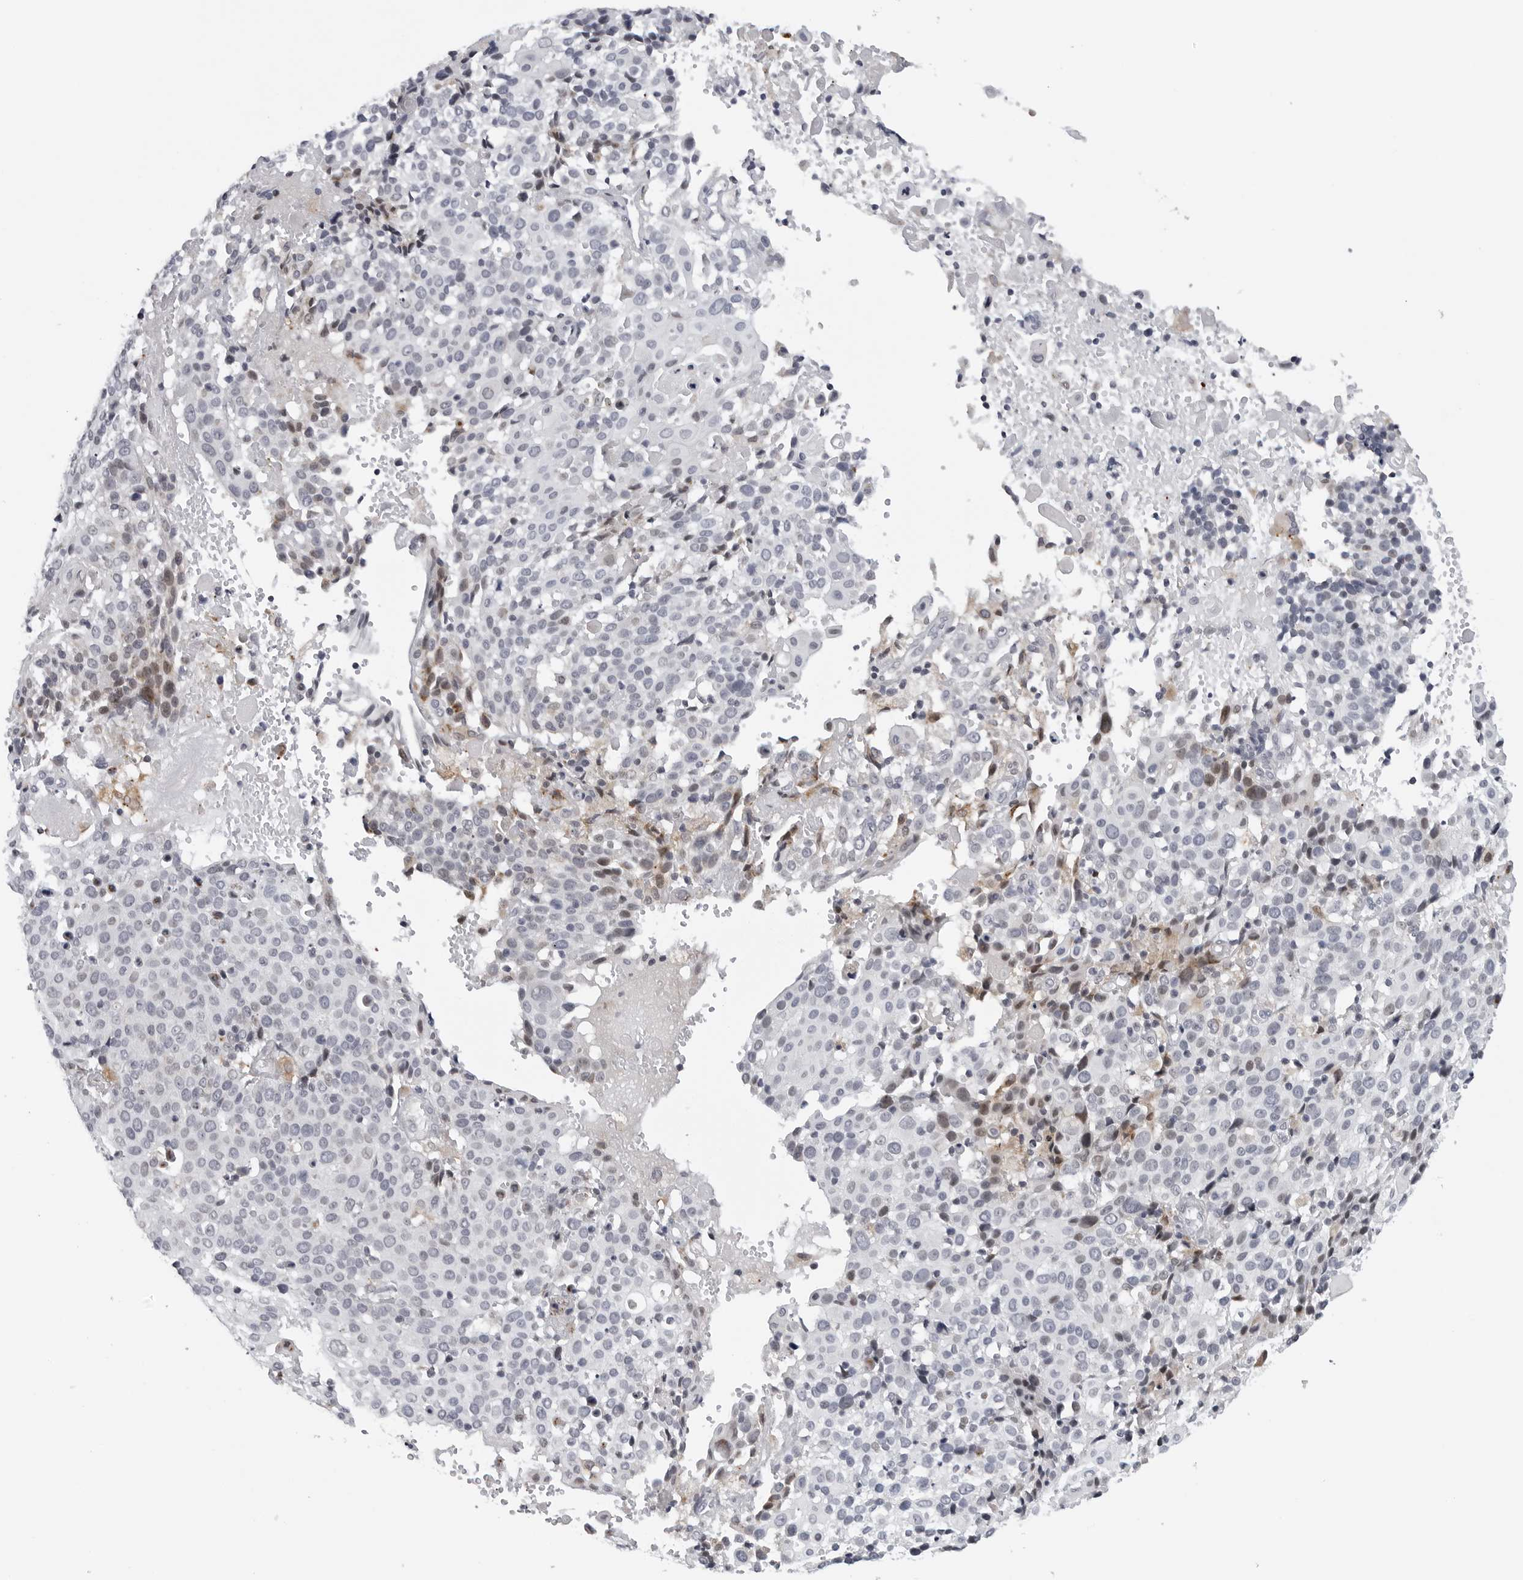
{"staining": {"intensity": "negative", "quantity": "none", "location": "none"}, "tissue": "cervical cancer", "cell_type": "Tumor cells", "image_type": "cancer", "snomed": [{"axis": "morphology", "description": "Squamous cell carcinoma, NOS"}, {"axis": "topography", "description": "Cervix"}], "caption": "A high-resolution histopathology image shows immunohistochemistry (IHC) staining of cervical cancer (squamous cell carcinoma), which reveals no significant expression in tumor cells. Nuclei are stained in blue.", "gene": "CDK20", "patient": {"sex": "female", "age": 74}}